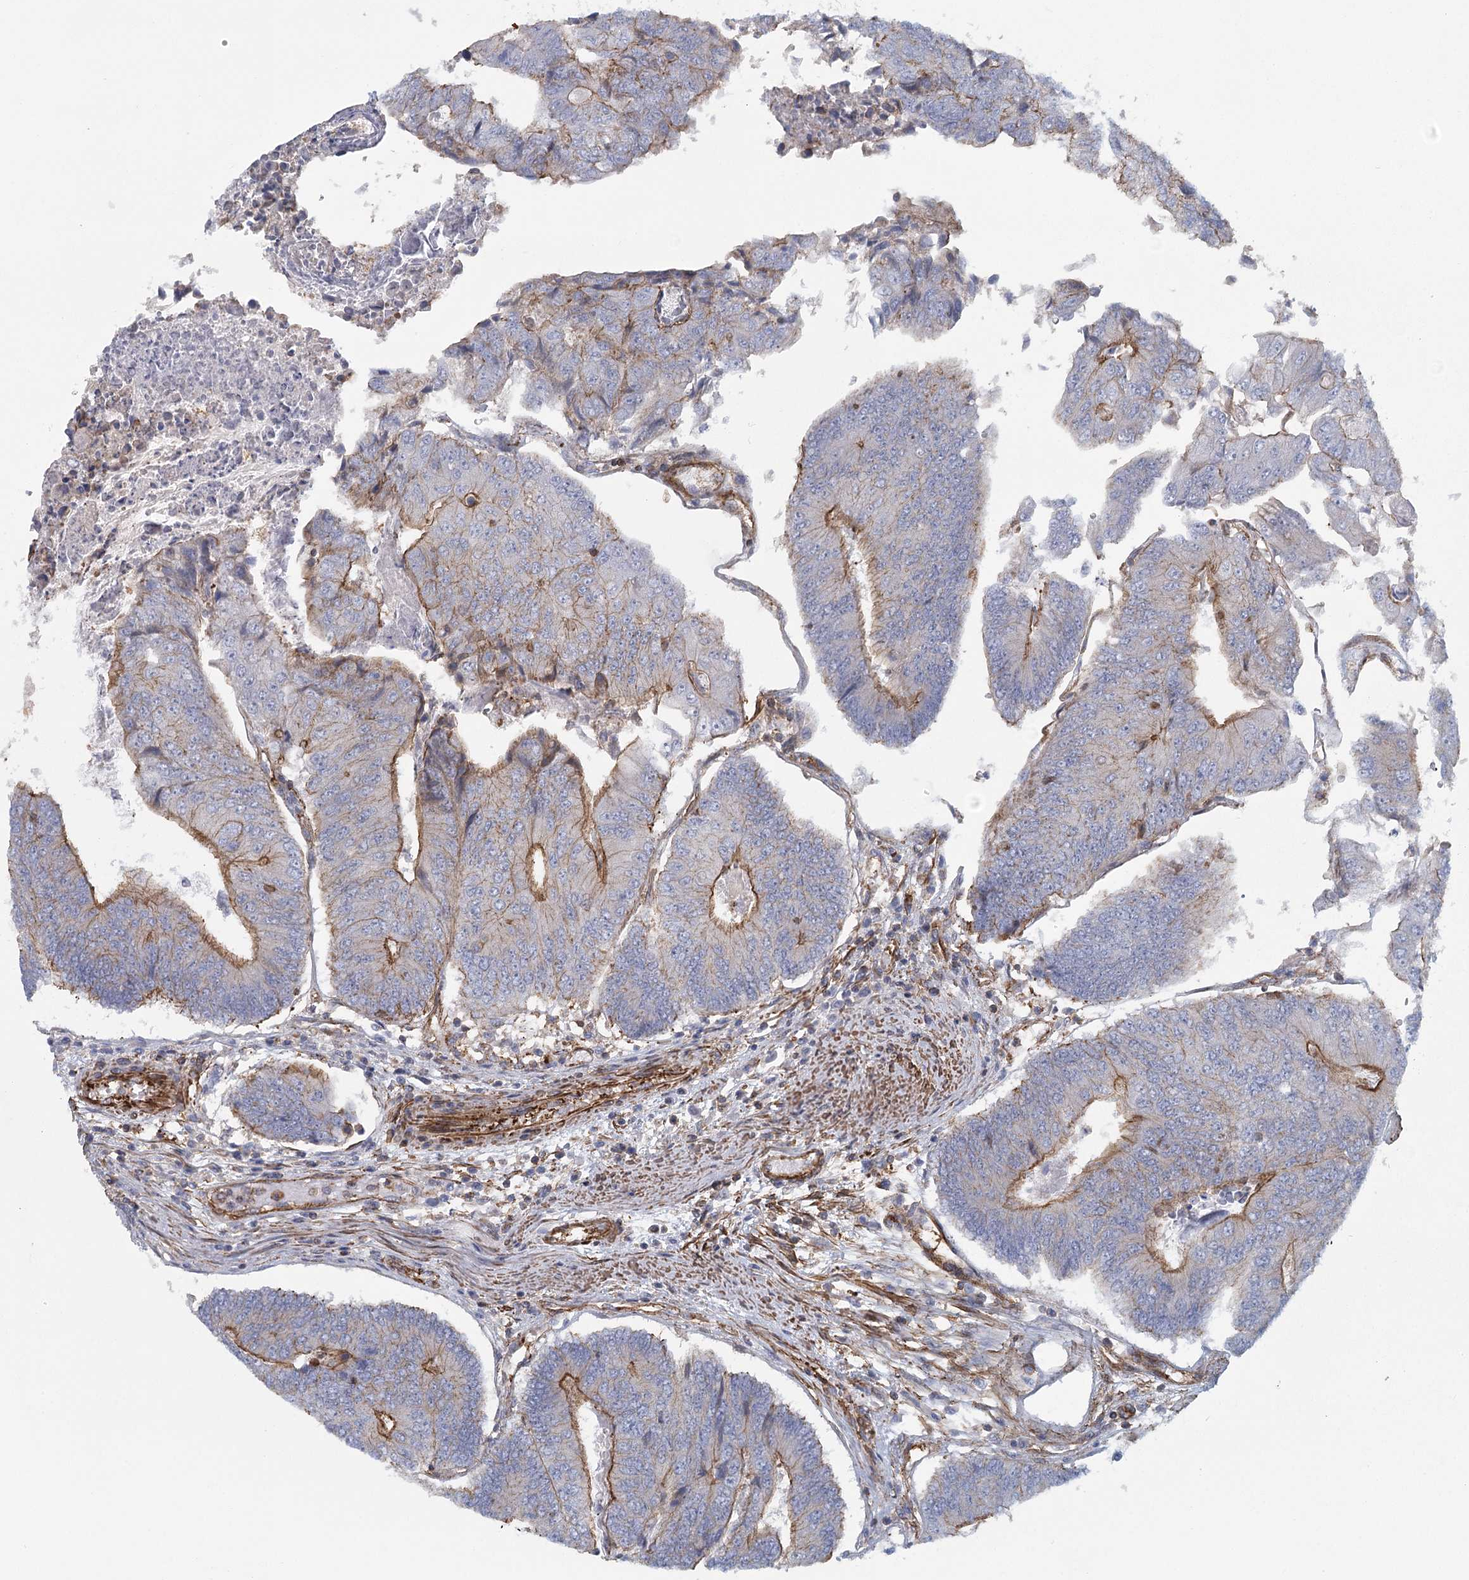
{"staining": {"intensity": "moderate", "quantity": "25%-75%", "location": "cytoplasmic/membranous"}, "tissue": "colorectal cancer", "cell_type": "Tumor cells", "image_type": "cancer", "snomed": [{"axis": "morphology", "description": "Adenocarcinoma, NOS"}, {"axis": "topography", "description": "Colon"}], "caption": "Tumor cells demonstrate medium levels of moderate cytoplasmic/membranous expression in approximately 25%-75% of cells in colorectal cancer.", "gene": "IFT46", "patient": {"sex": "female", "age": 67}}